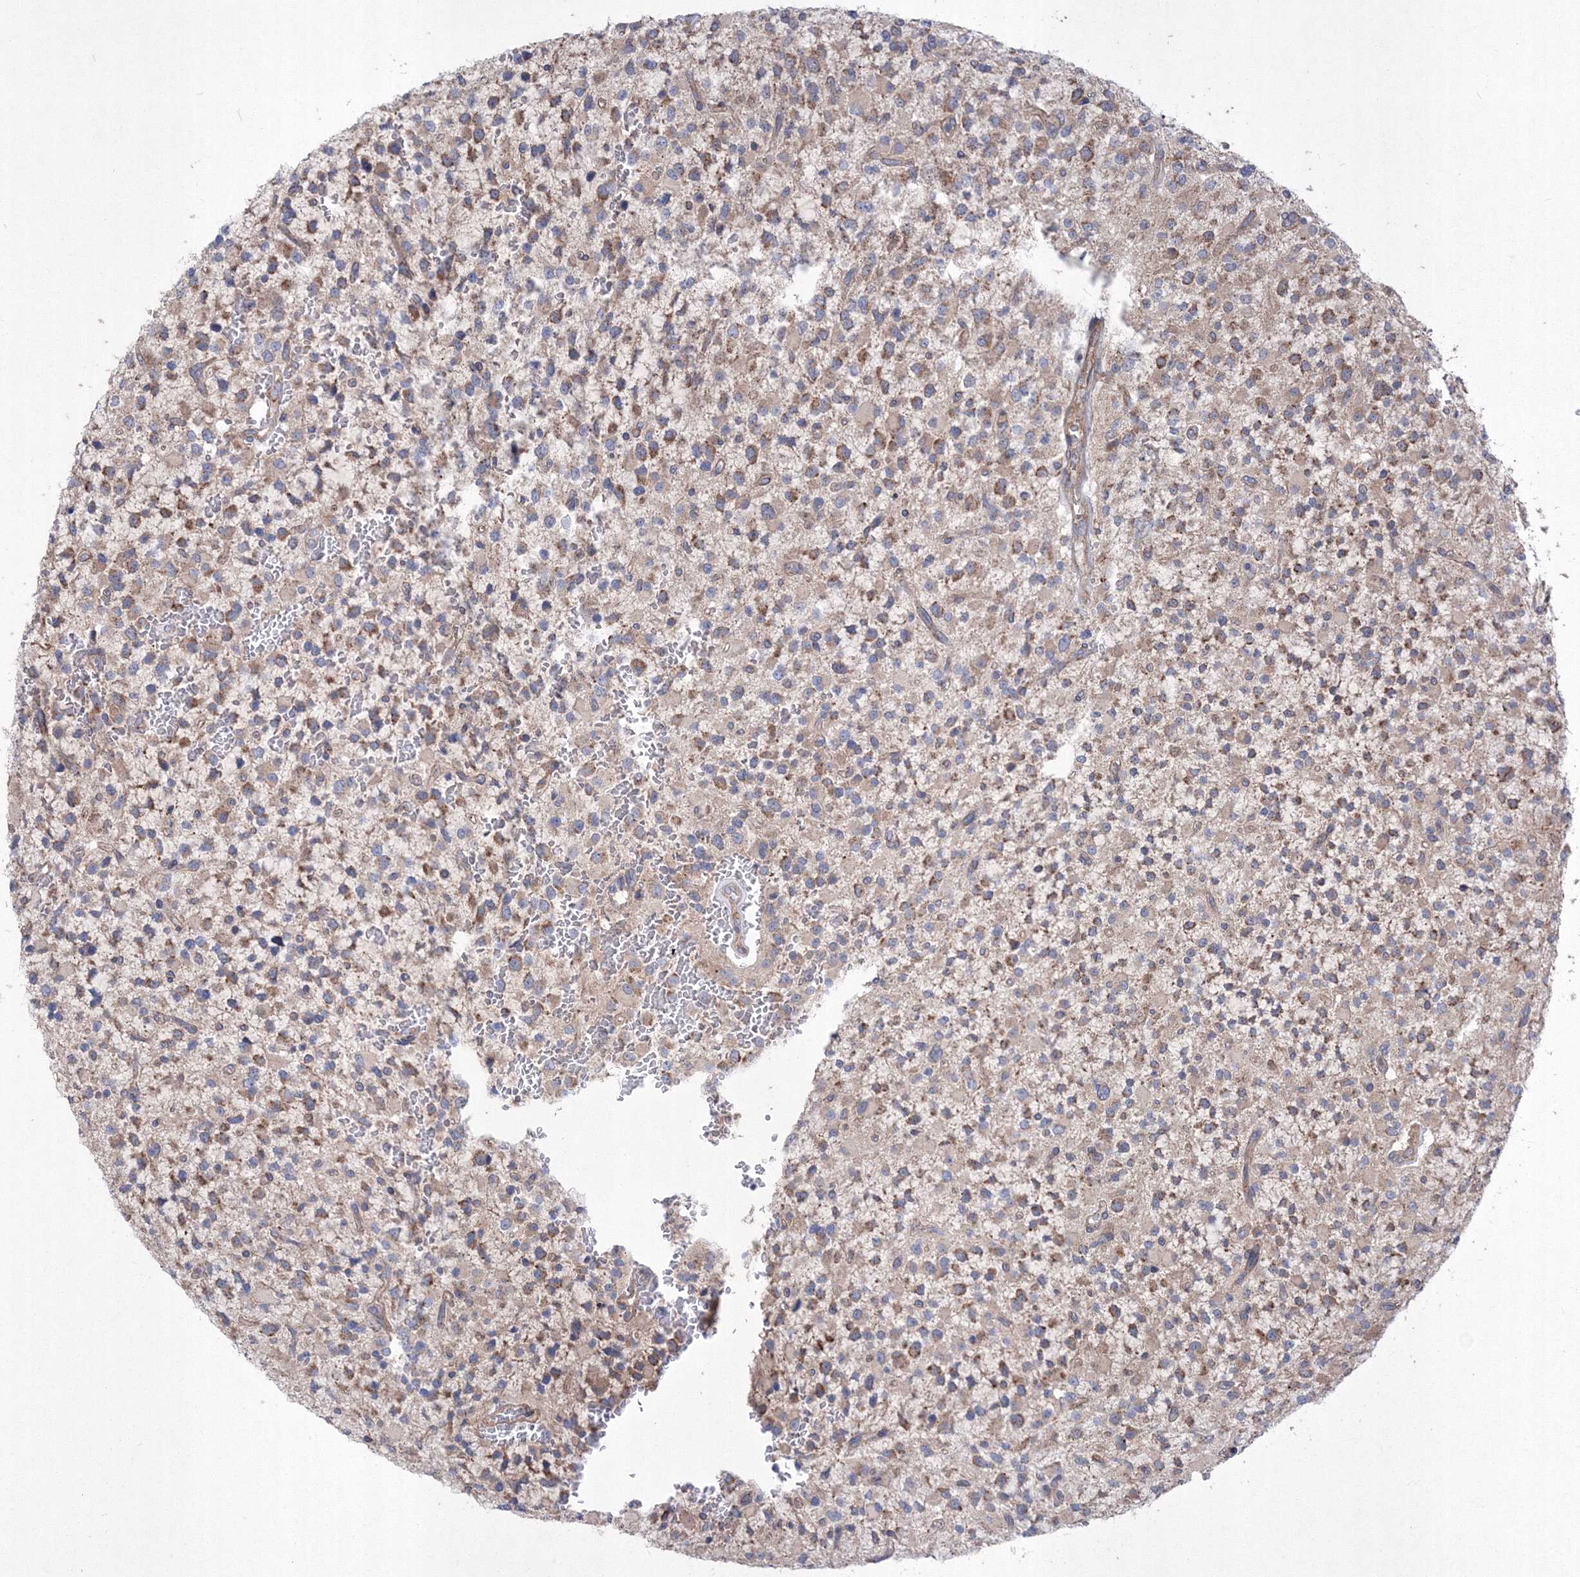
{"staining": {"intensity": "moderate", "quantity": "25%-75%", "location": "cytoplasmic/membranous"}, "tissue": "glioma", "cell_type": "Tumor cells", "image_type": "cancer", "snomed": [{"axis": "morphology", "description": "Glioma, malignant, High grade"}, {"axis": "topography", "description": "Brain"}], "caption": "This is an image of immunohistochemistry staining of glioma, which shows moderate positivity in the cytoplasmic/membranous of tumor cells.", "gene": "MTRF1L", "patient": {"sex": "male", "age": 34}}